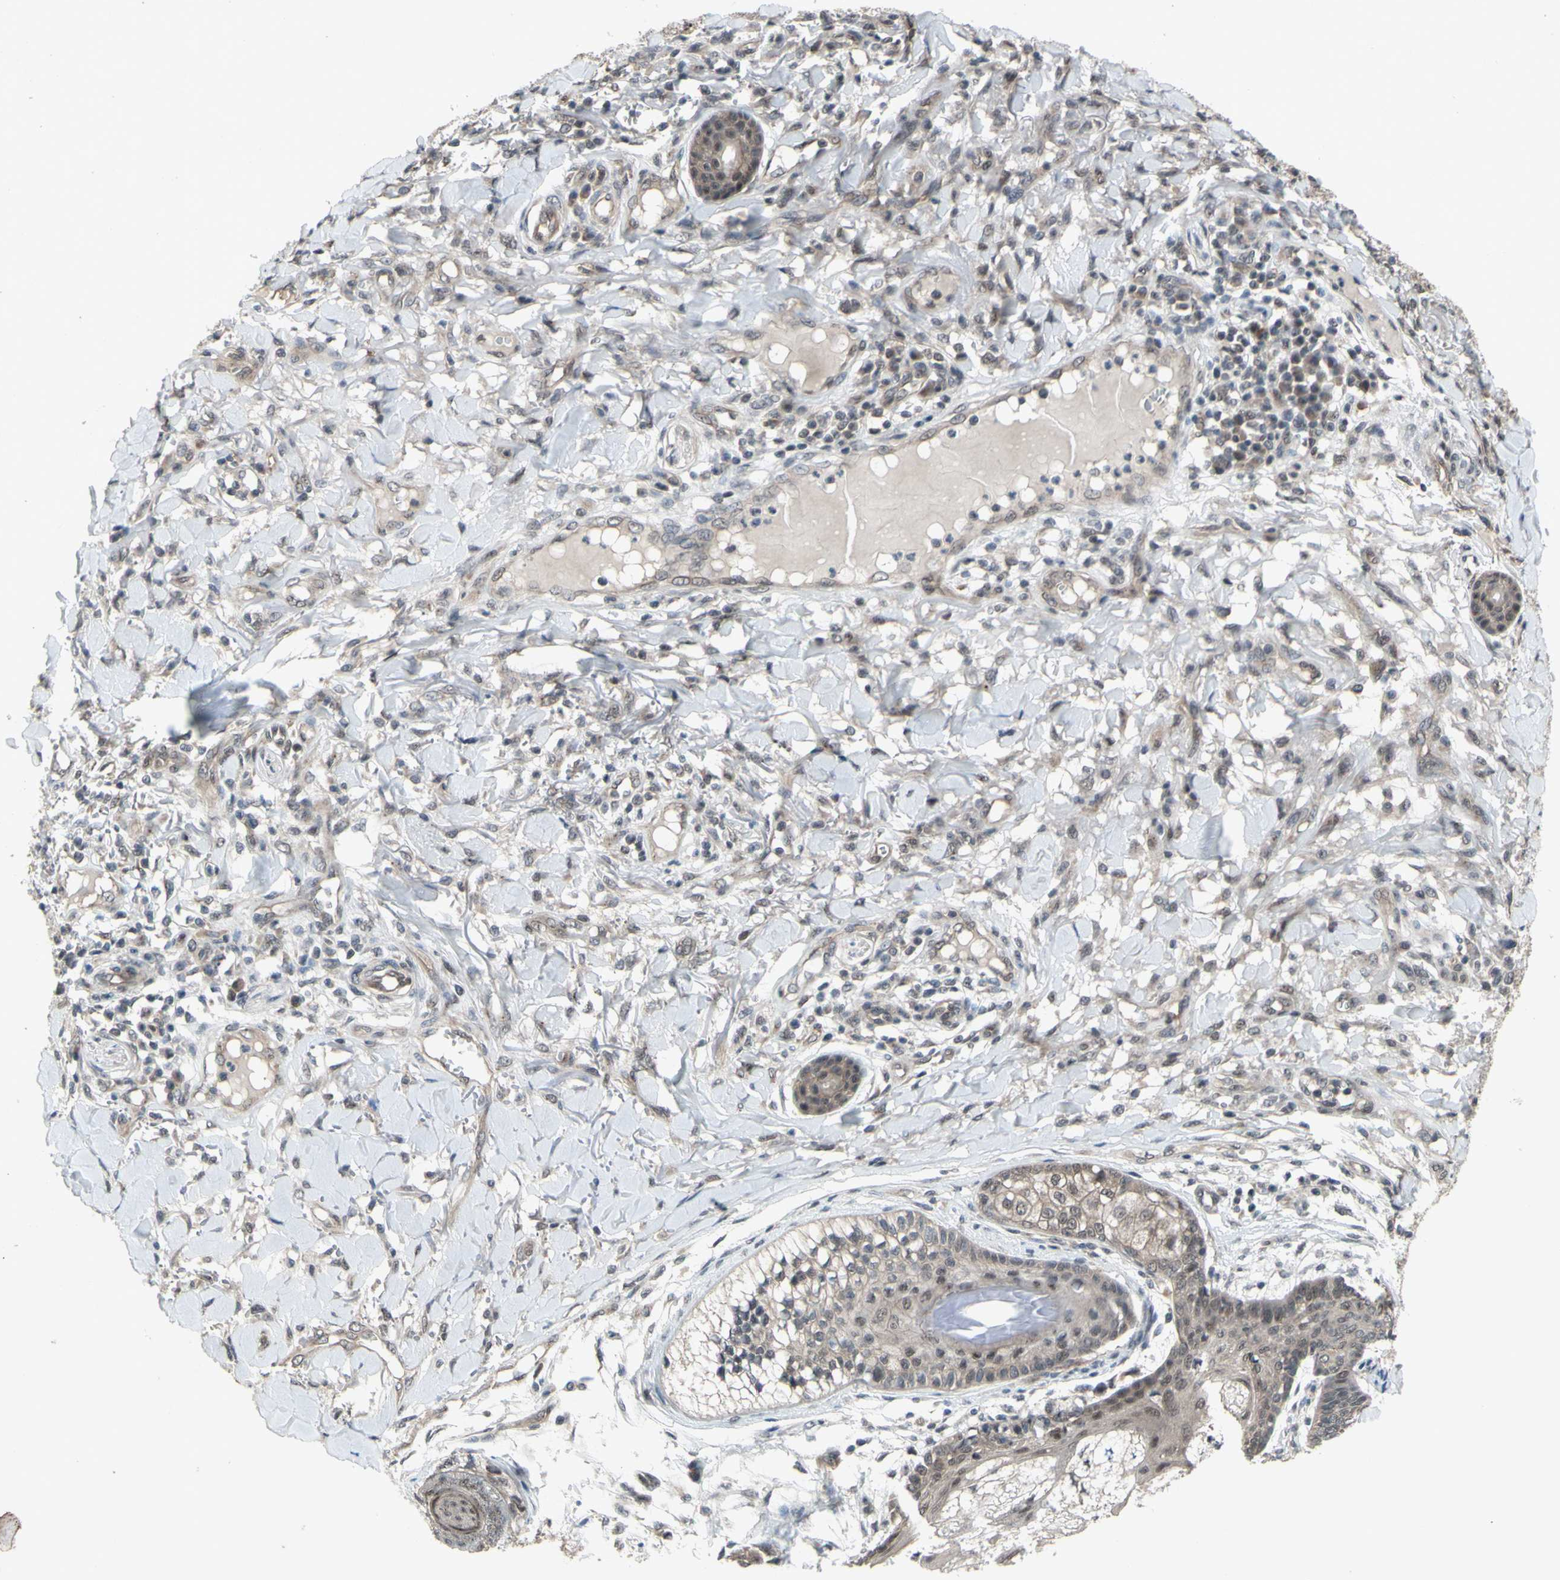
{"staining": {"intensity": "weak", "quantity": "25%-75%", "location": "cytoplasmic/membranous,nuclear"}, "tissue": "skin cancer", "cell_type": "Tumor cells", "image_type": "cancer", "snomed": [{"axis": "morphology", "description": "Squamous cell carcinoma, NOS"}, {"axis": "topography", "description": "Skin"}], "caption": "A histopathology image showing weak cytoplasmic/membranous and nuclear expression in approximately 25%-75% of tumor cells in skin cancer (squamous cell carcinoma), as visualized by brown immunohistochemical staining.", "gene": "TRDMT1", "patient": {"sex": "female", "age": 78}}